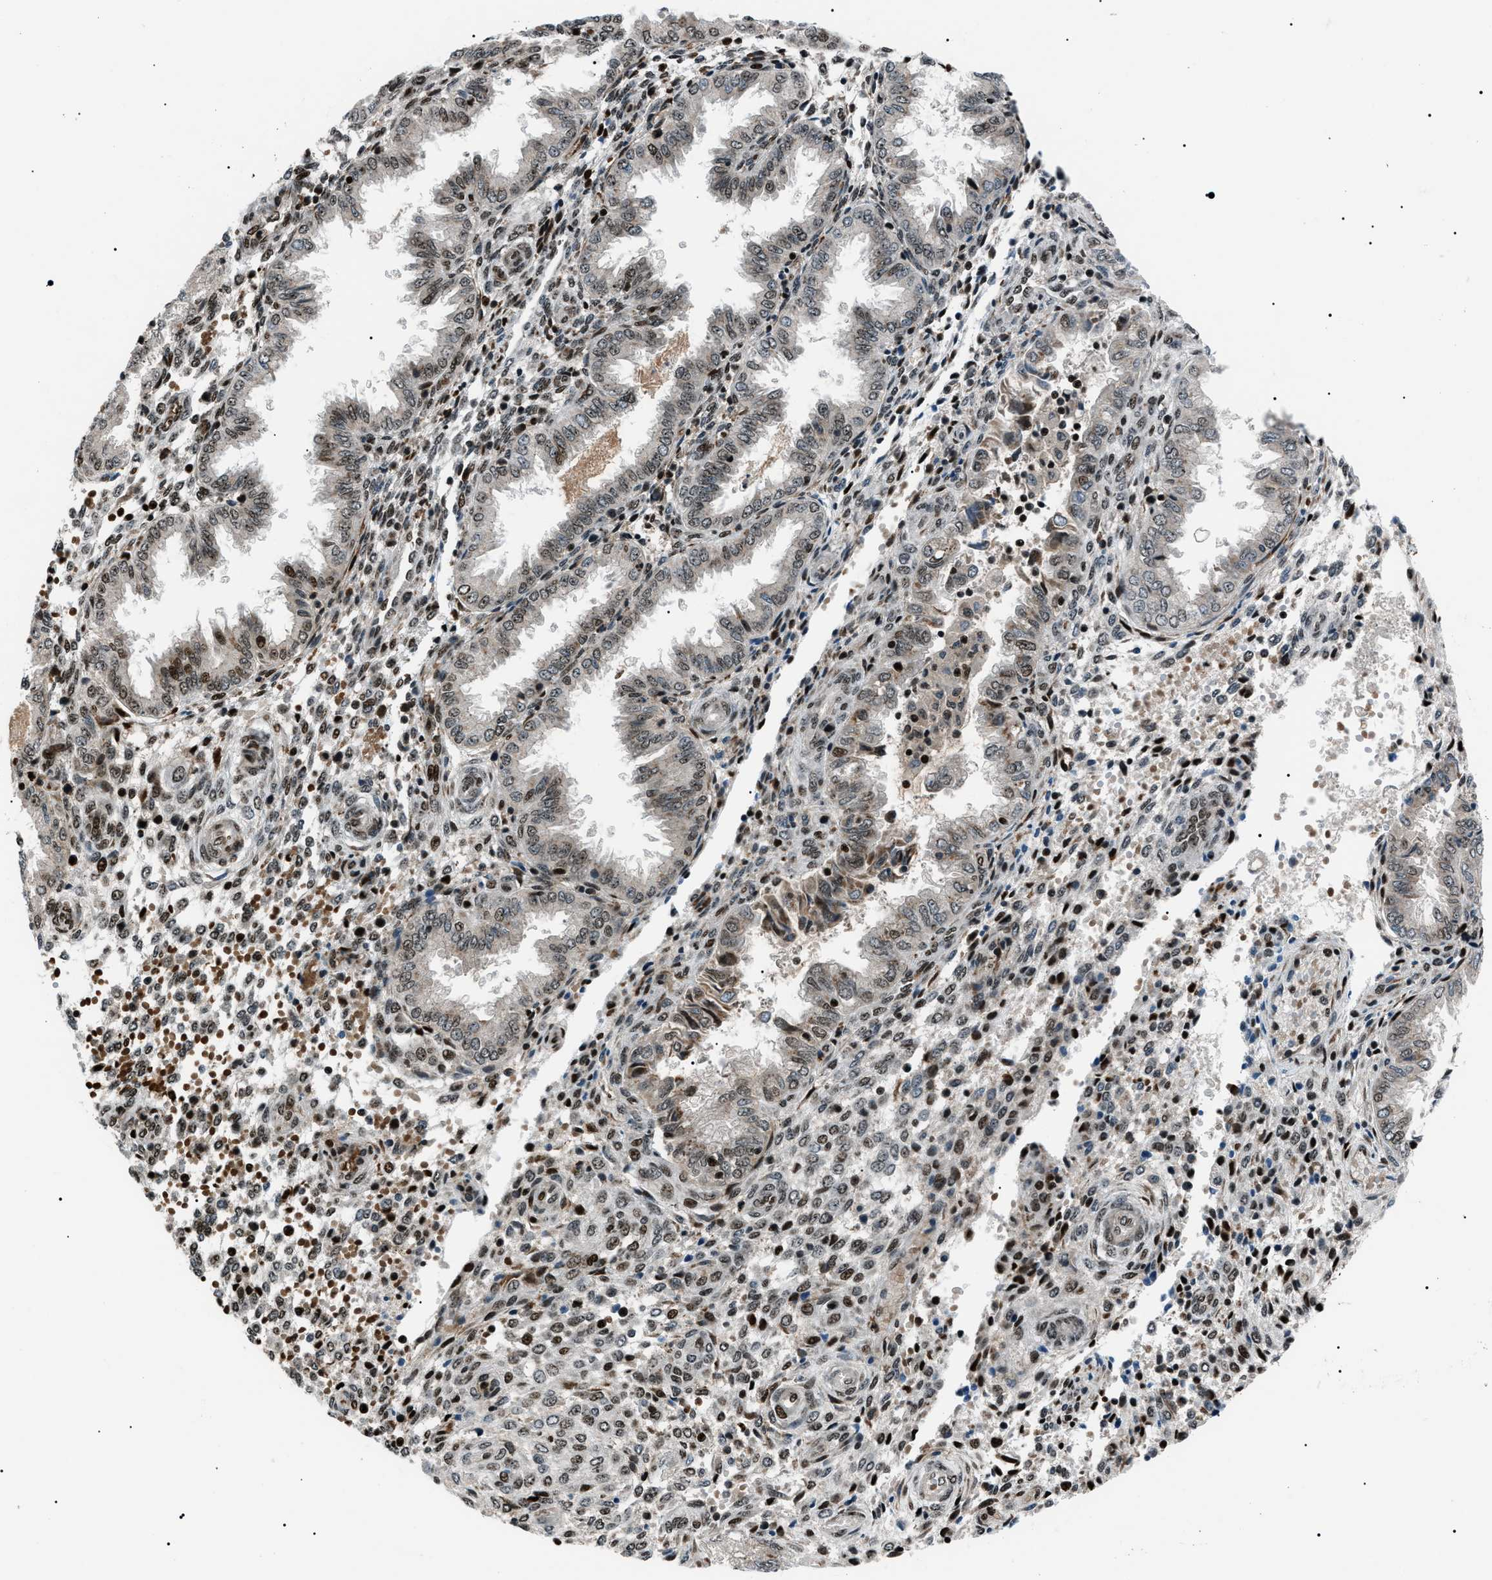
{"staining": {"intensity": "moderate", "quantity": "25%-75%", "location": "nuclear"}, "tissue": "endometrium", "cell_type": "Cells in endometrial stroma", "image_type": "normal", "snomed": [{"axis": "morphology", "description": "Normal tissue, NOS"}, {"axis": "topography", "description": "Endometrium"}], "caption": "Immunohistochemistry (IHC) (DAB) staining of normal endometrium shows moderate nuclear protein staining in approximately 25%-75% of cells in endometrial stroma. (Stains: DAB in brown, nuclei in blue, Microscopy: brightfield microscopy at high magnification).", "gene": "PRKX", "patient": {"sex": "female", "age": 33}}